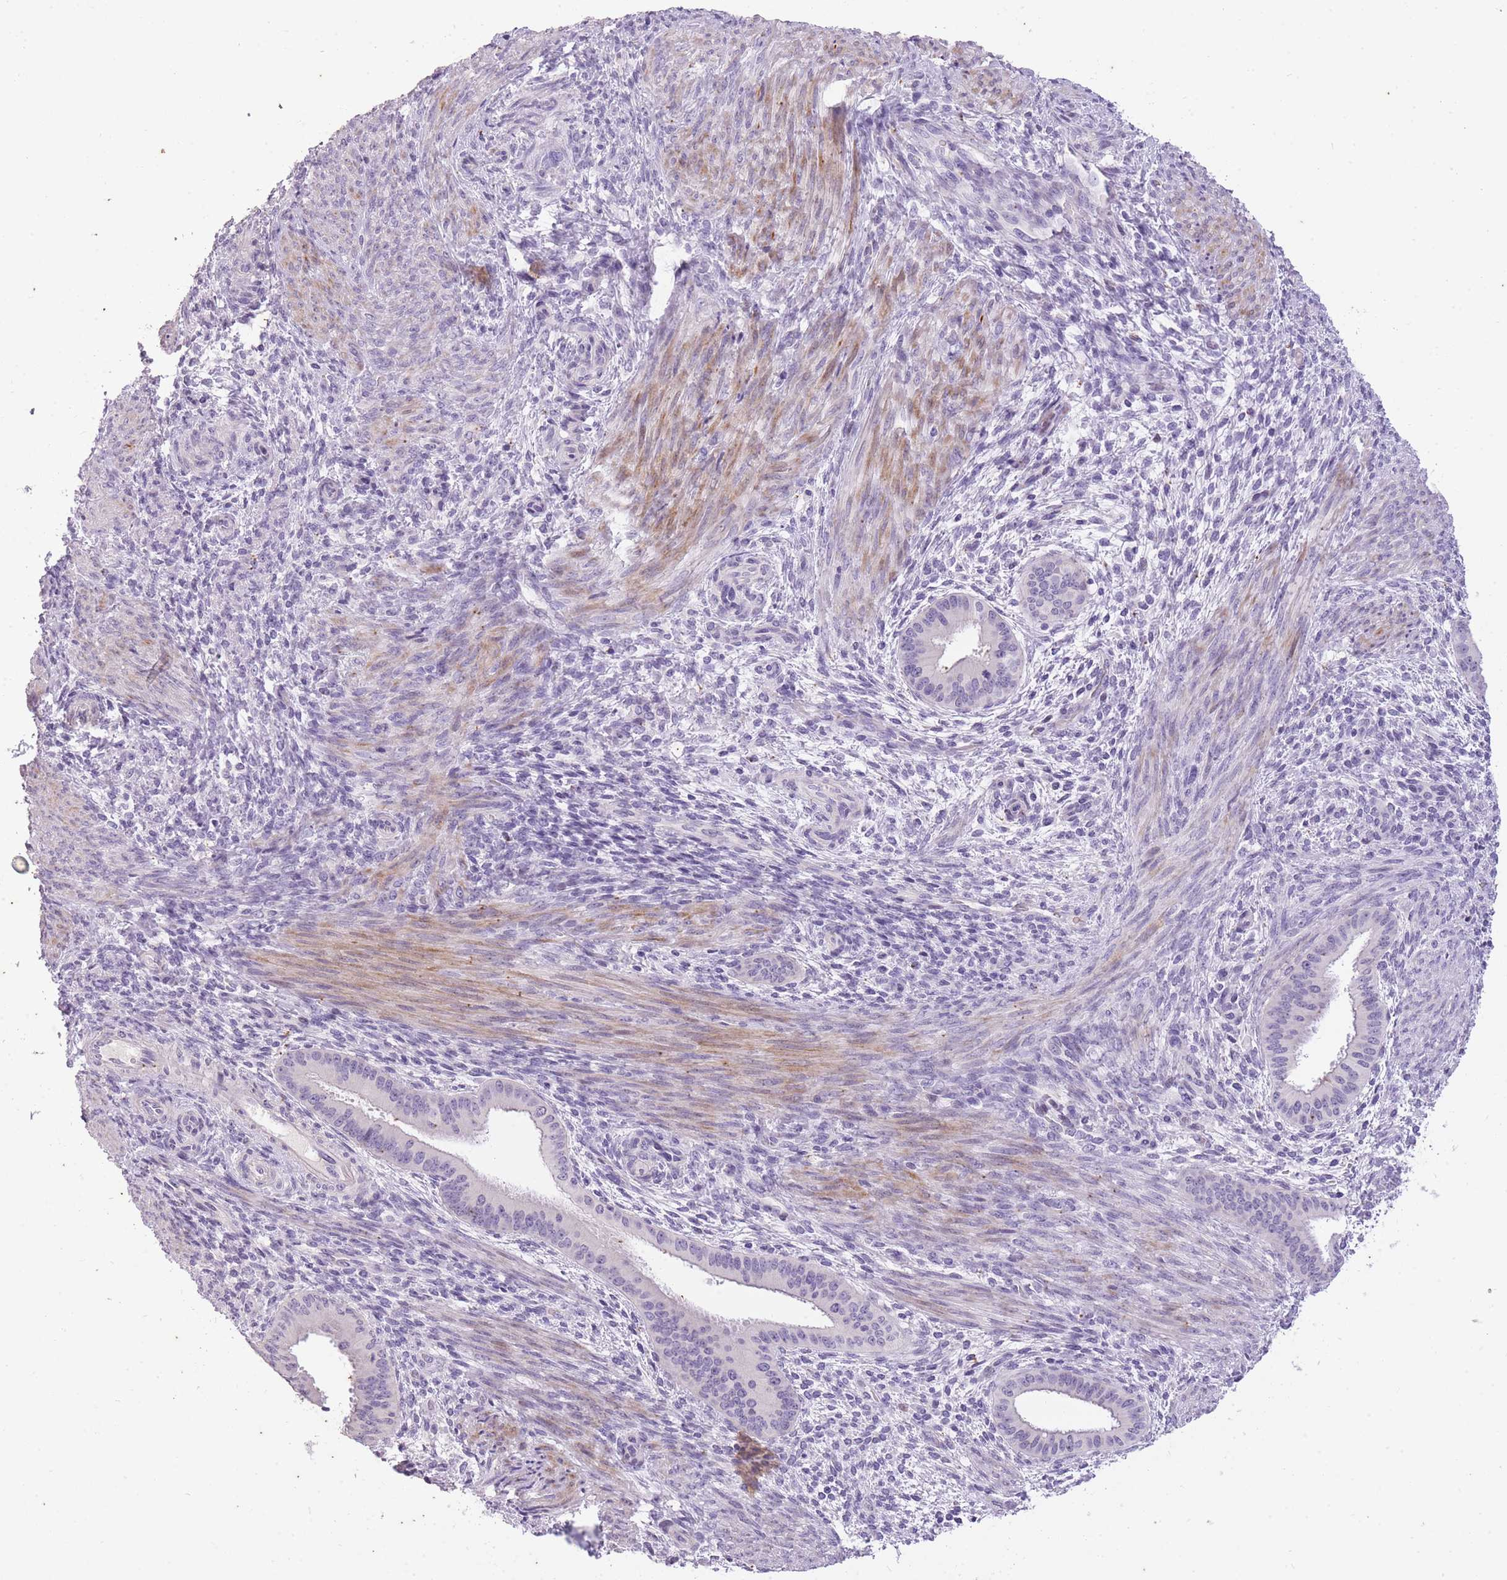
{"staining": {"intensity": "negative", "quantity": "none", "location": "none"}, "tissue": "endometrium", "cell_type": "Cells in endometrial stroma", "image_type": "normal", "snomed": [{"axis": "morphology", "description": "Normal tissue, NOS"}, {"axis": "topography", "description": "Endometrium"}], "caption": "DAB (3,3'-diaminobenzidine) immunohistochemical staining of normal endometrium exhibits no significant positivity in cells in endometrial stroma.", "gene": "CNTNAP3B", "patient": {"sex": "female", "age": 36}}